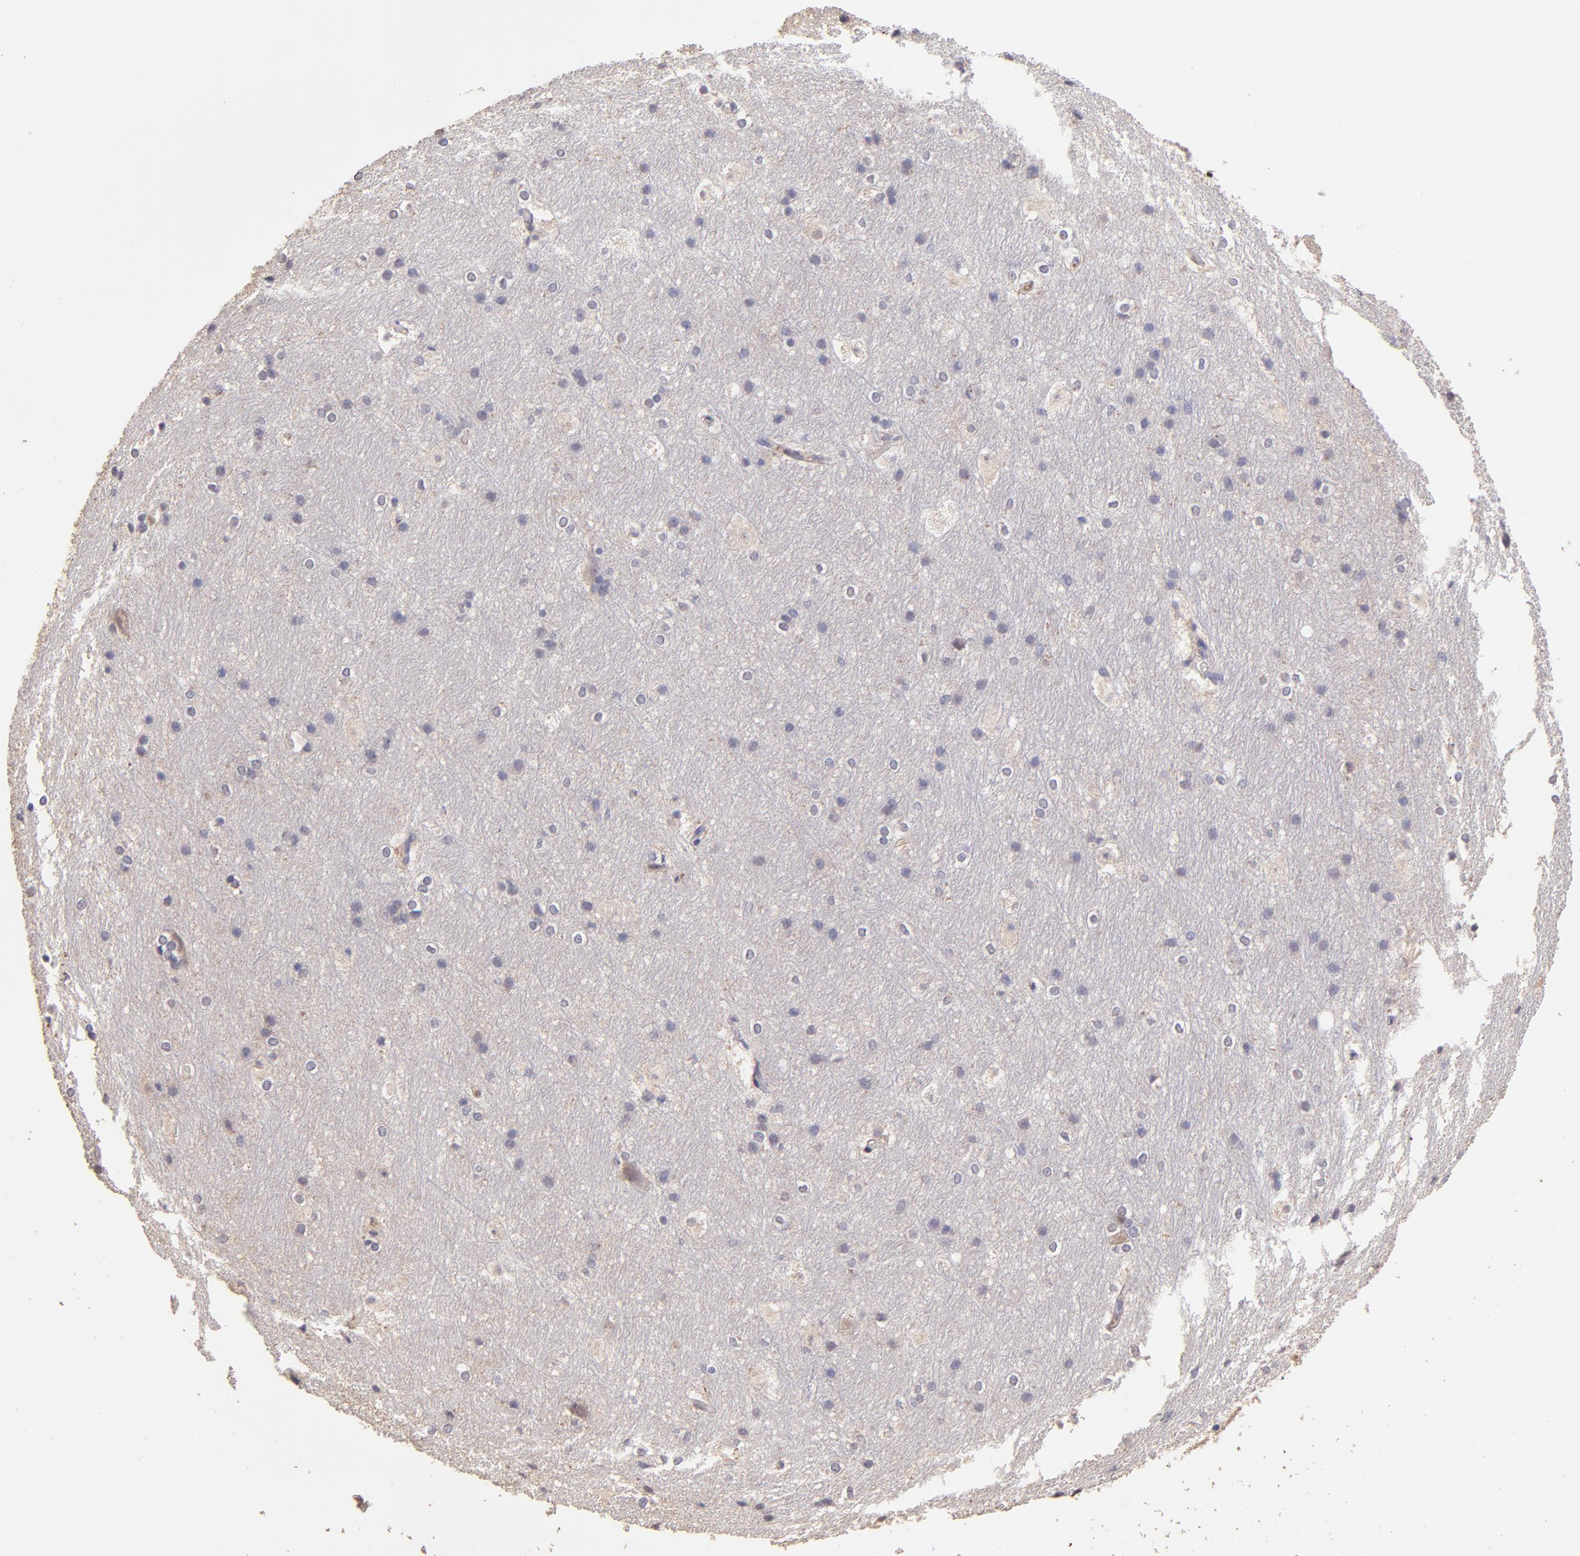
{"staining": {"intensity": "negative", "quantity": "none", "location": "none"}, "tissue": "hippocampus", "cell_type": "Glial cells", "image_type": "normal", "snomed": [{"axis": "morphology", "description": "Normal tissue, NOS"}, {"axis": "topography", "description": "Hippocampus"}], "caption": "A micrograph of hippocampus stained for a protein exhibits no brown staining in glial cells.", "gene": "RNASEL", "patient": {"sex": "female", "age": 19}}